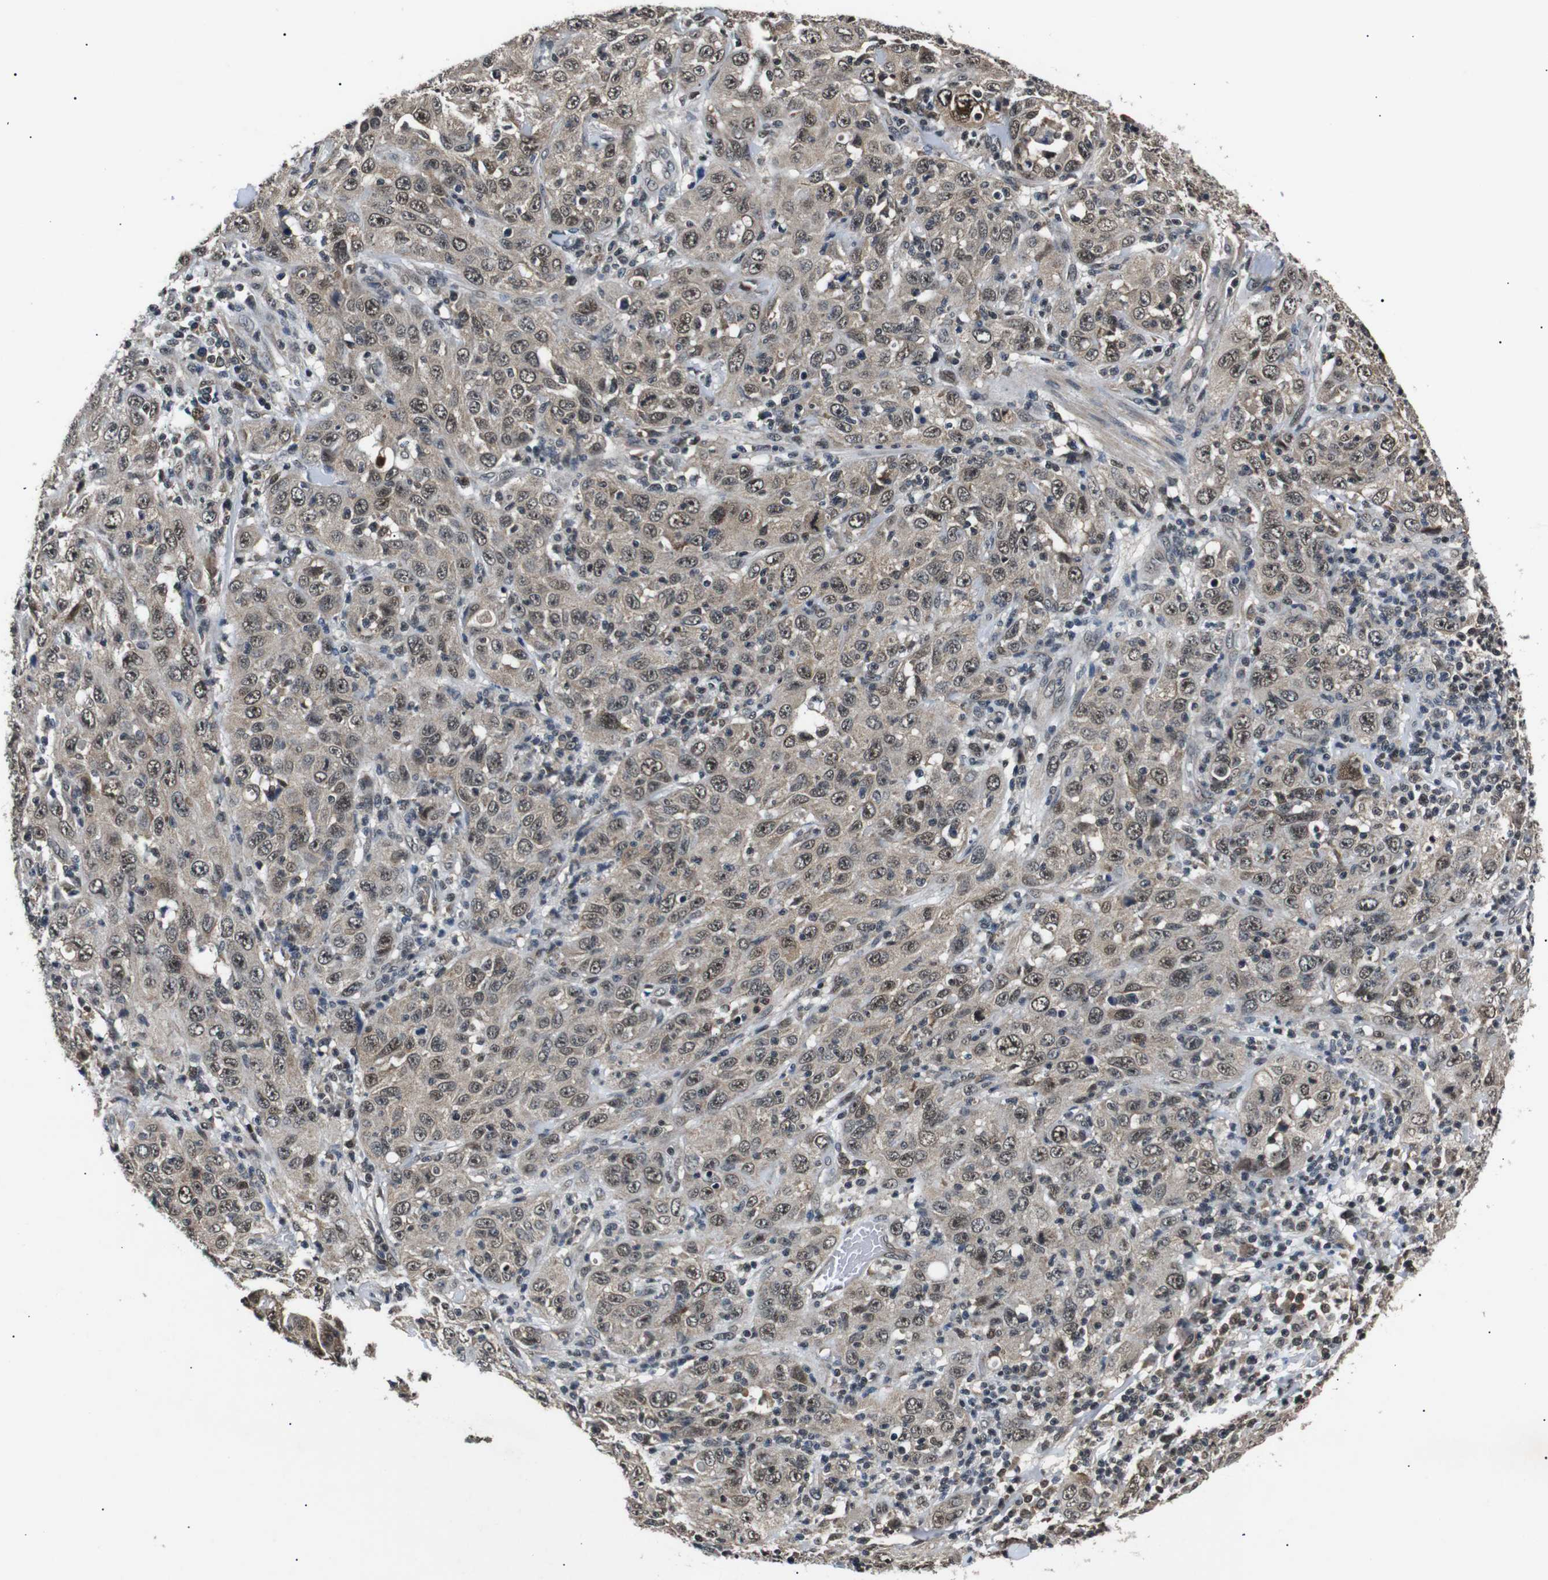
{"staining": {"intensity": "moderate", "quantity": ">75%", "location": "cytoplasmic/membranous,nuclear"}, "tissue": "skin cancer", "cell_type": "Tumor cells", "image_type": "cancer", "snomed": [{"axis": "morphology", "description": "Squamous cell carcinoma, NOS"}, {"axis": "topography", "description": "Skin"}], "caption": "Protein staining of skin cancer (squamous cell carcinoma) tissue reveals moderate cytoplasmic/membranous and nuclear expression in approximately >75% of tumor cells.", "gene": "SKP1", "patient": {"sex": "female", "age": 88}}